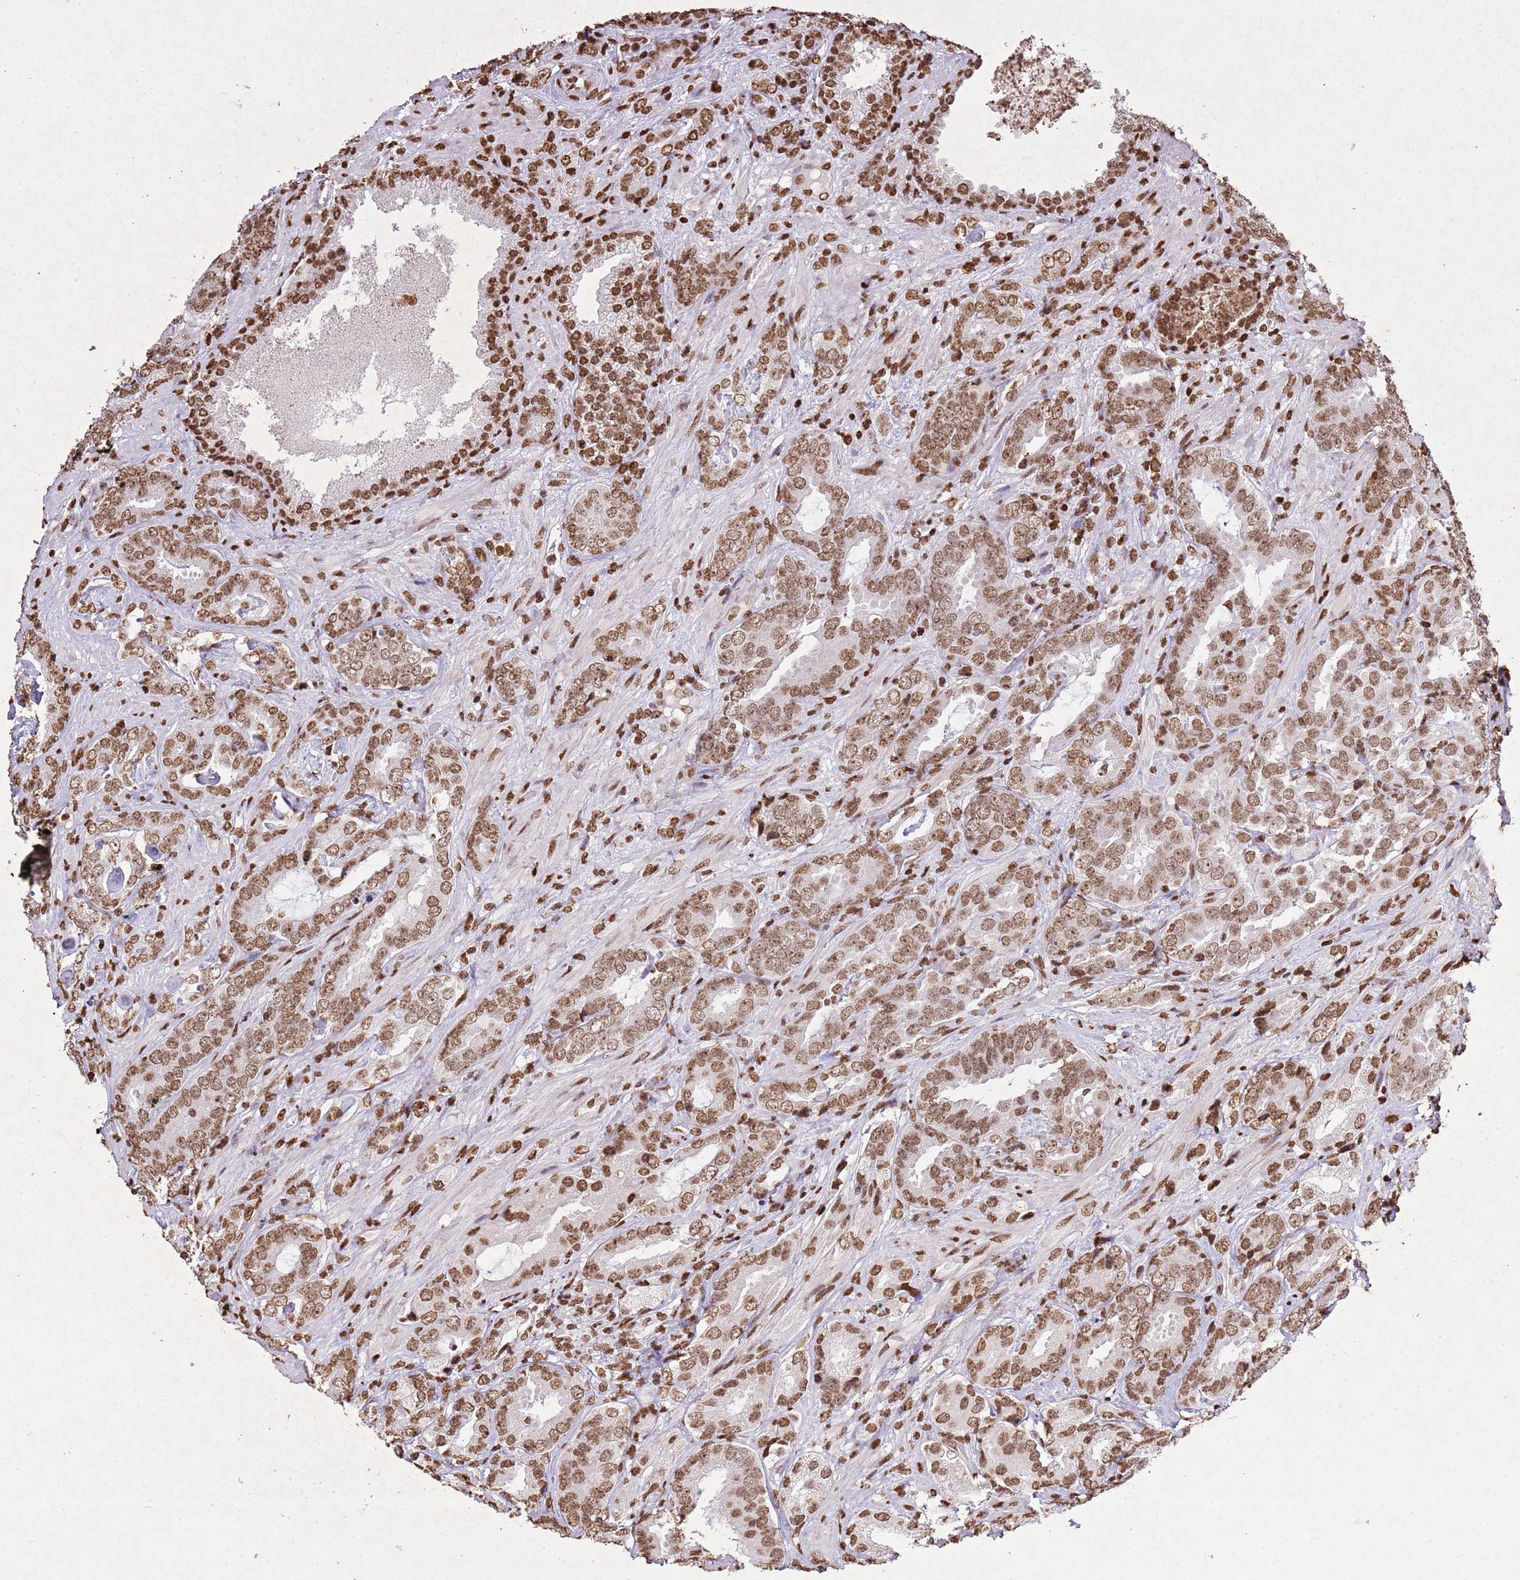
{"staining": {"intensity": "moderate", "quantity": ">75%", "location": "nuclear"}, "tissue": "prostate cancer", "cell_type": "Tumor cells", "image_type": "cancer", "snomed": [{"axis": "morphology", "description": "Adenocarcinoma, High grade"}, {"axis": "topography", "description": "Prostate"}], "caption": "A brown stain labels moderate nuclear staining of a protein in human prostate cancer tumor cells.", "gene": "BMAL1", "patient": {"sex": "male", "age": 71}}